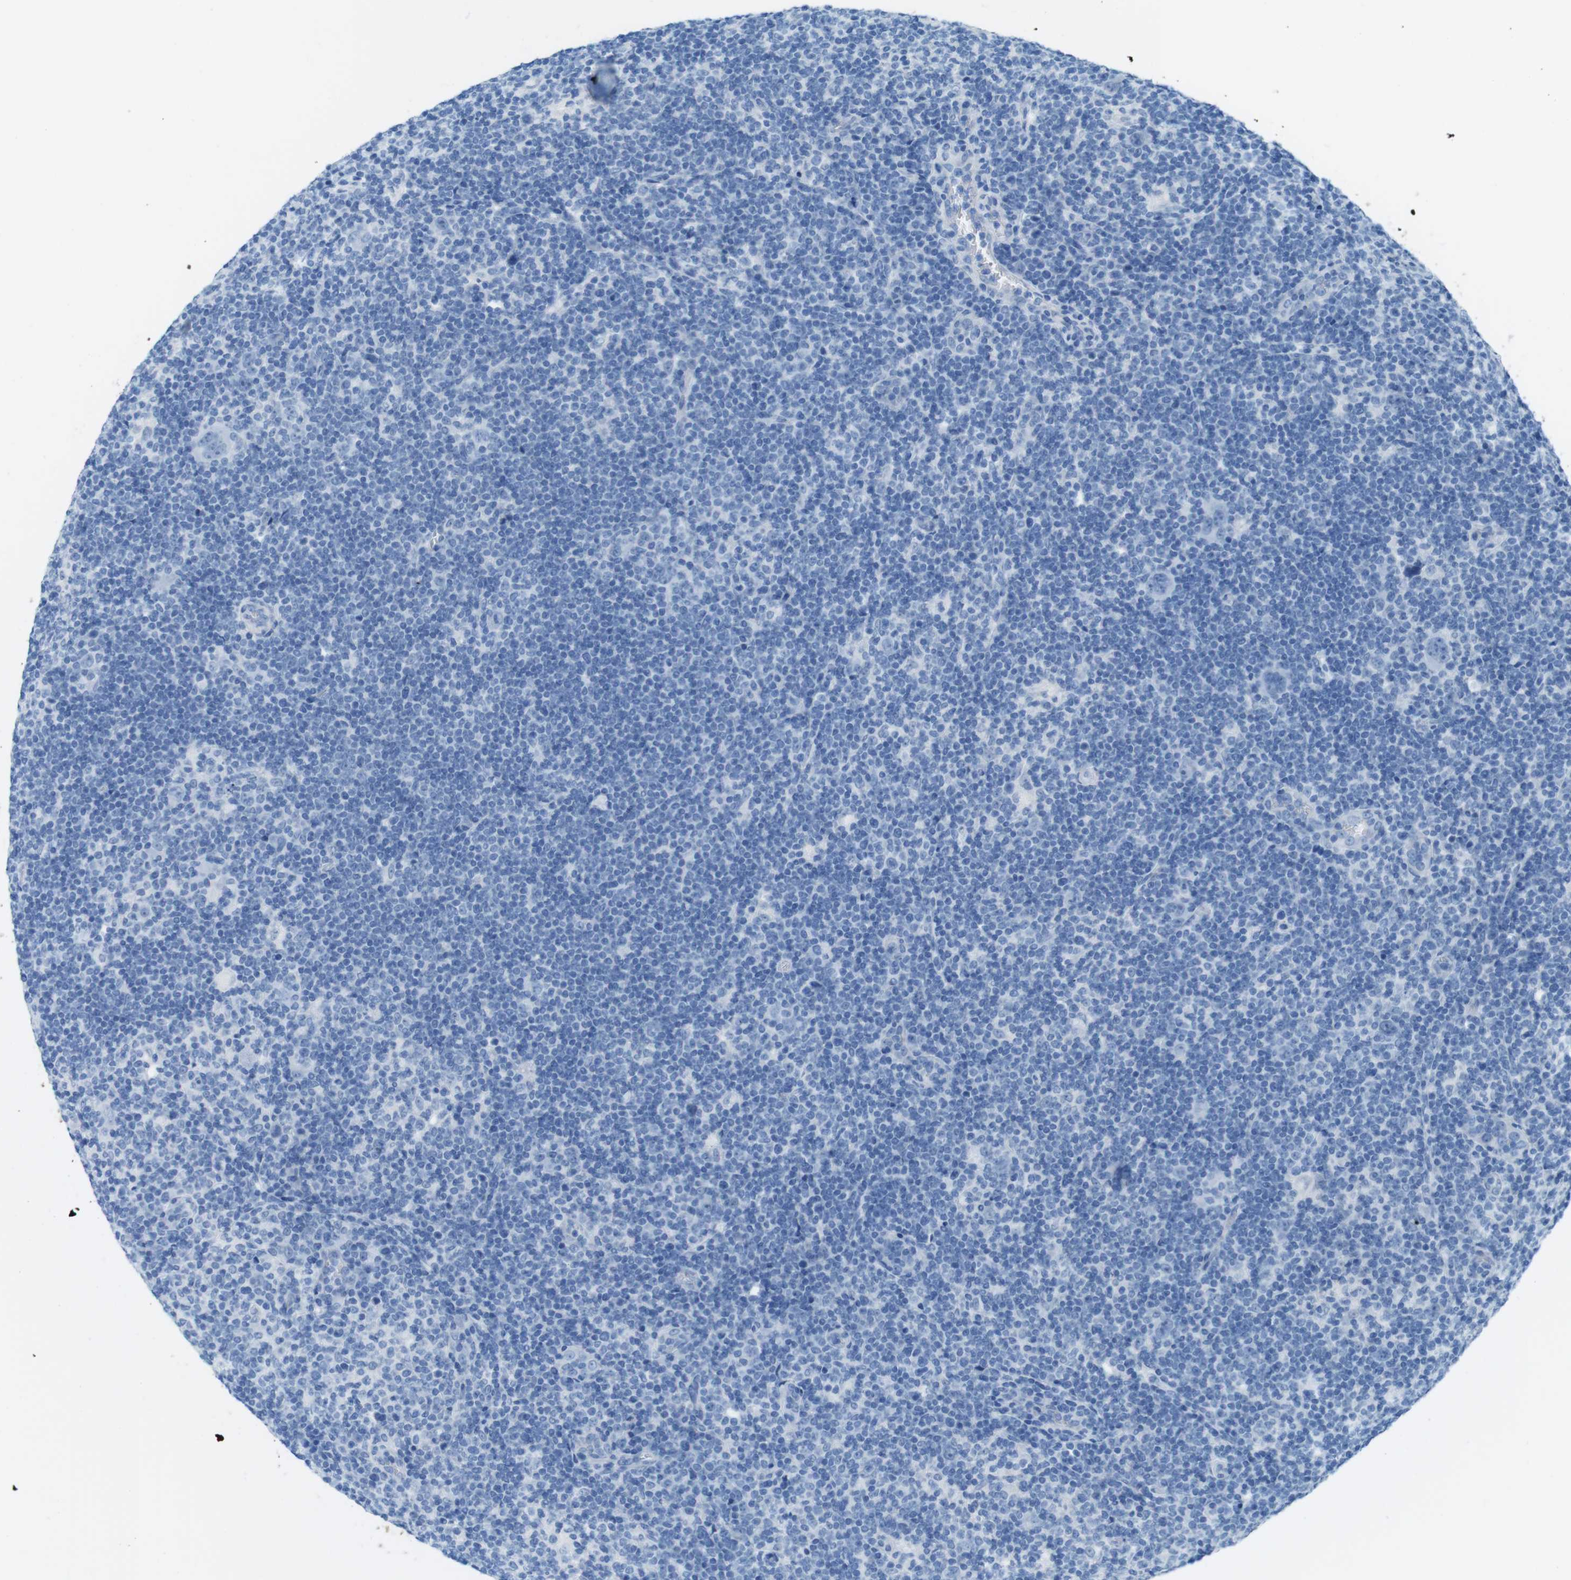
{"staining": {"intensity": "negative", "quantity": "none", "location": "none"}, "tissue": "lymphoma", "cell_type": "Tumor cells", "image_type": "cancer", "snomed": [{"axis": "morphology", "description": "Hodgkin's disease, NOS"}, {"axis": "topography", "description": "Lymph node"}], "caption": "High magnification brightfield microscopy of Hodgkin's disease stained with DAB (3,3'-diaminobenzidine) (brown) and counterstained with hematoxylin (blue): tumor cells show no significant expression. Brightfield microscopy of immunohistochemistry stained with DAB (brown) and hematoxylin (blue), captured at high magnification.", "gene": "GAP43", "patient": {"sex": "female", "age": 57}}